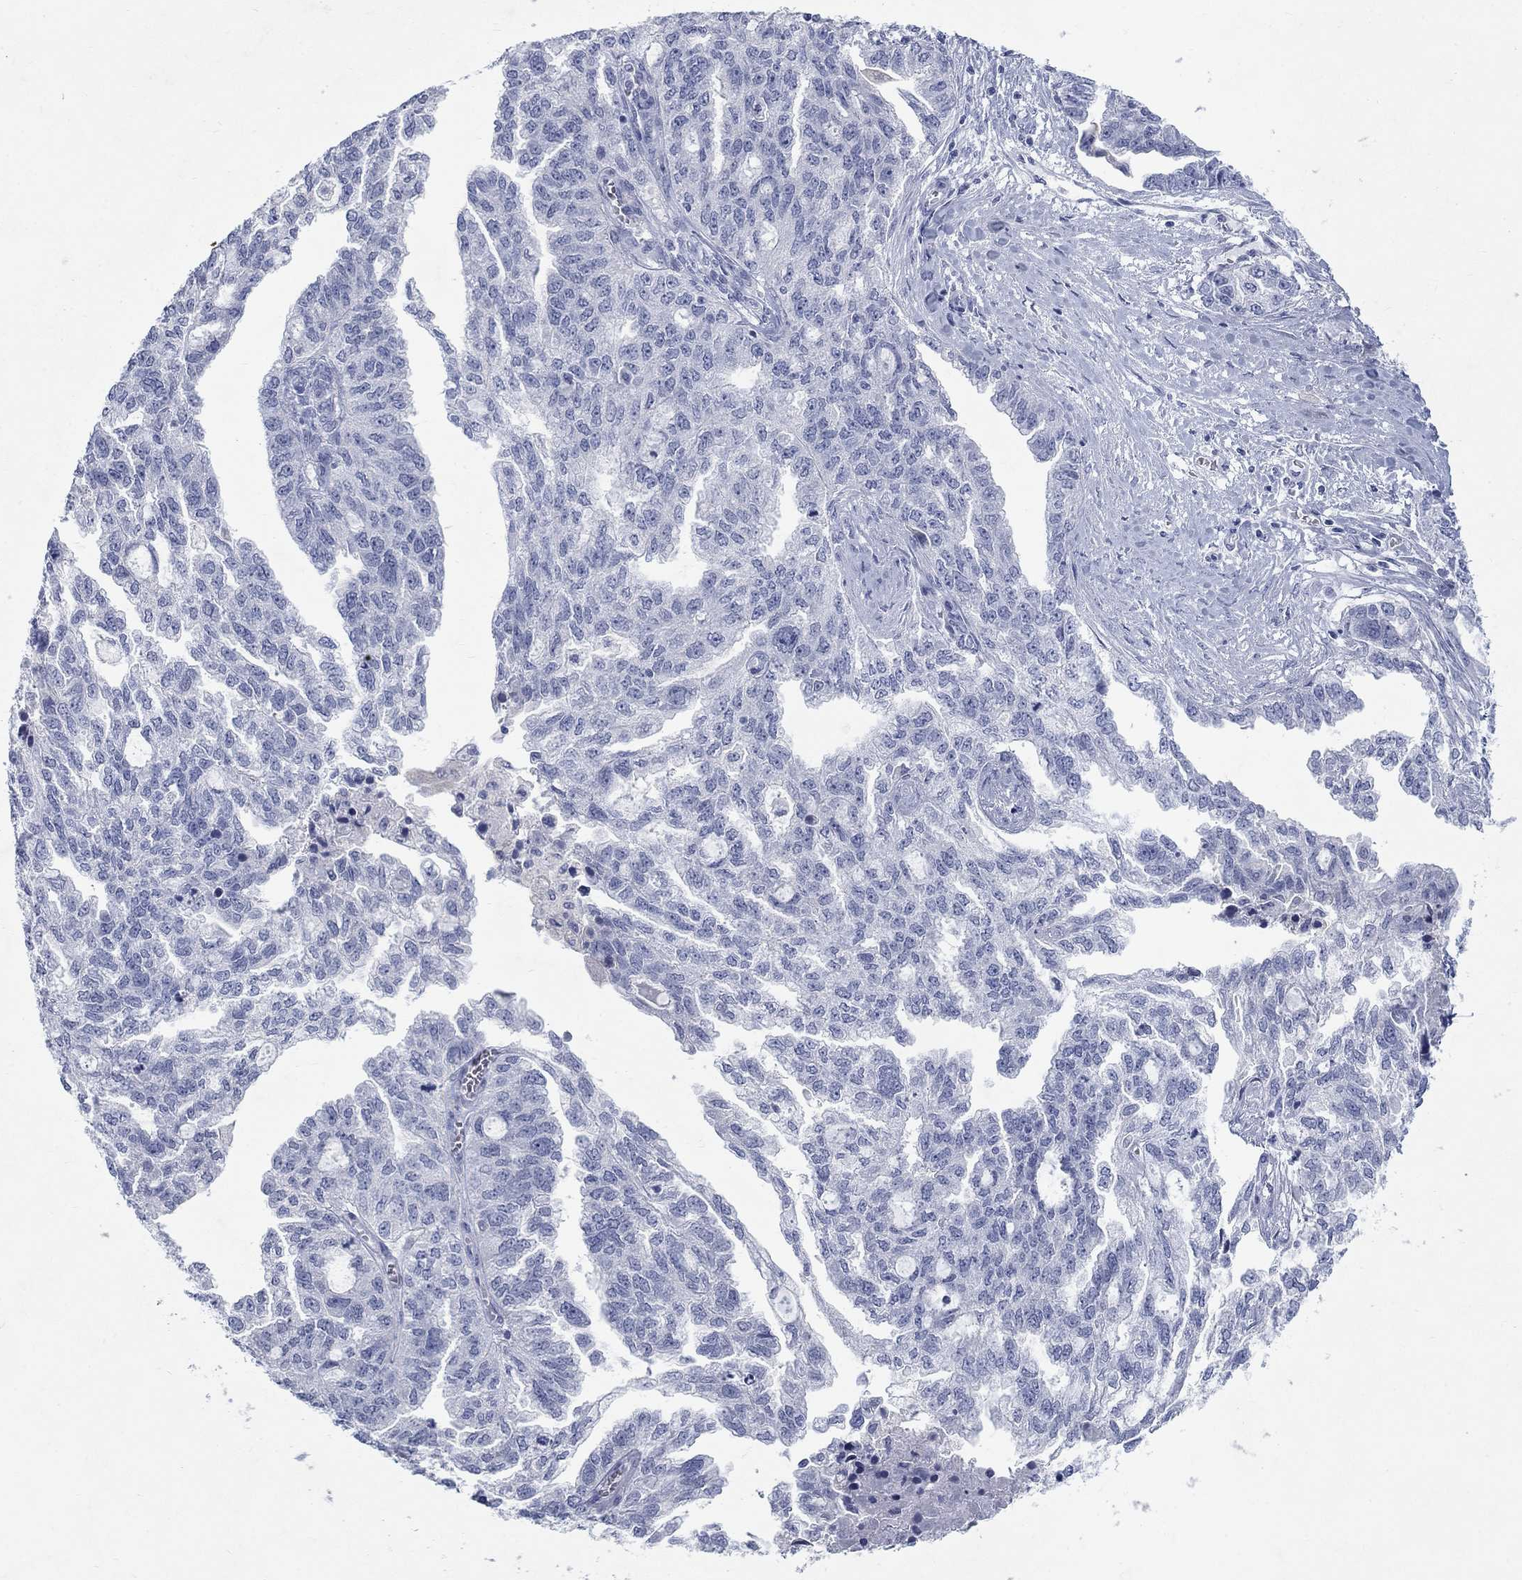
{"staining": {"intensity": "negative", "quantity": "none", "location": "none"}, "tissue": "ovarian cancer", "cell_type": "Tumor cells", "image_type": "cancer", "snomed": [{"axis": "morphology", "description": "Cystadenocarcinoma, serous, NOS"}, {"axis": "topography", "description": "Ovary"}], "caption": "DAB (3,3'-diaminobenzidine) immunohistochemical staining of human ovarian cancer (serous cystadenocarcinoma) displays no significant expression in tumor cells.", "gene": "RFTN2", "patient": {"sex": "female", "age": 51}}